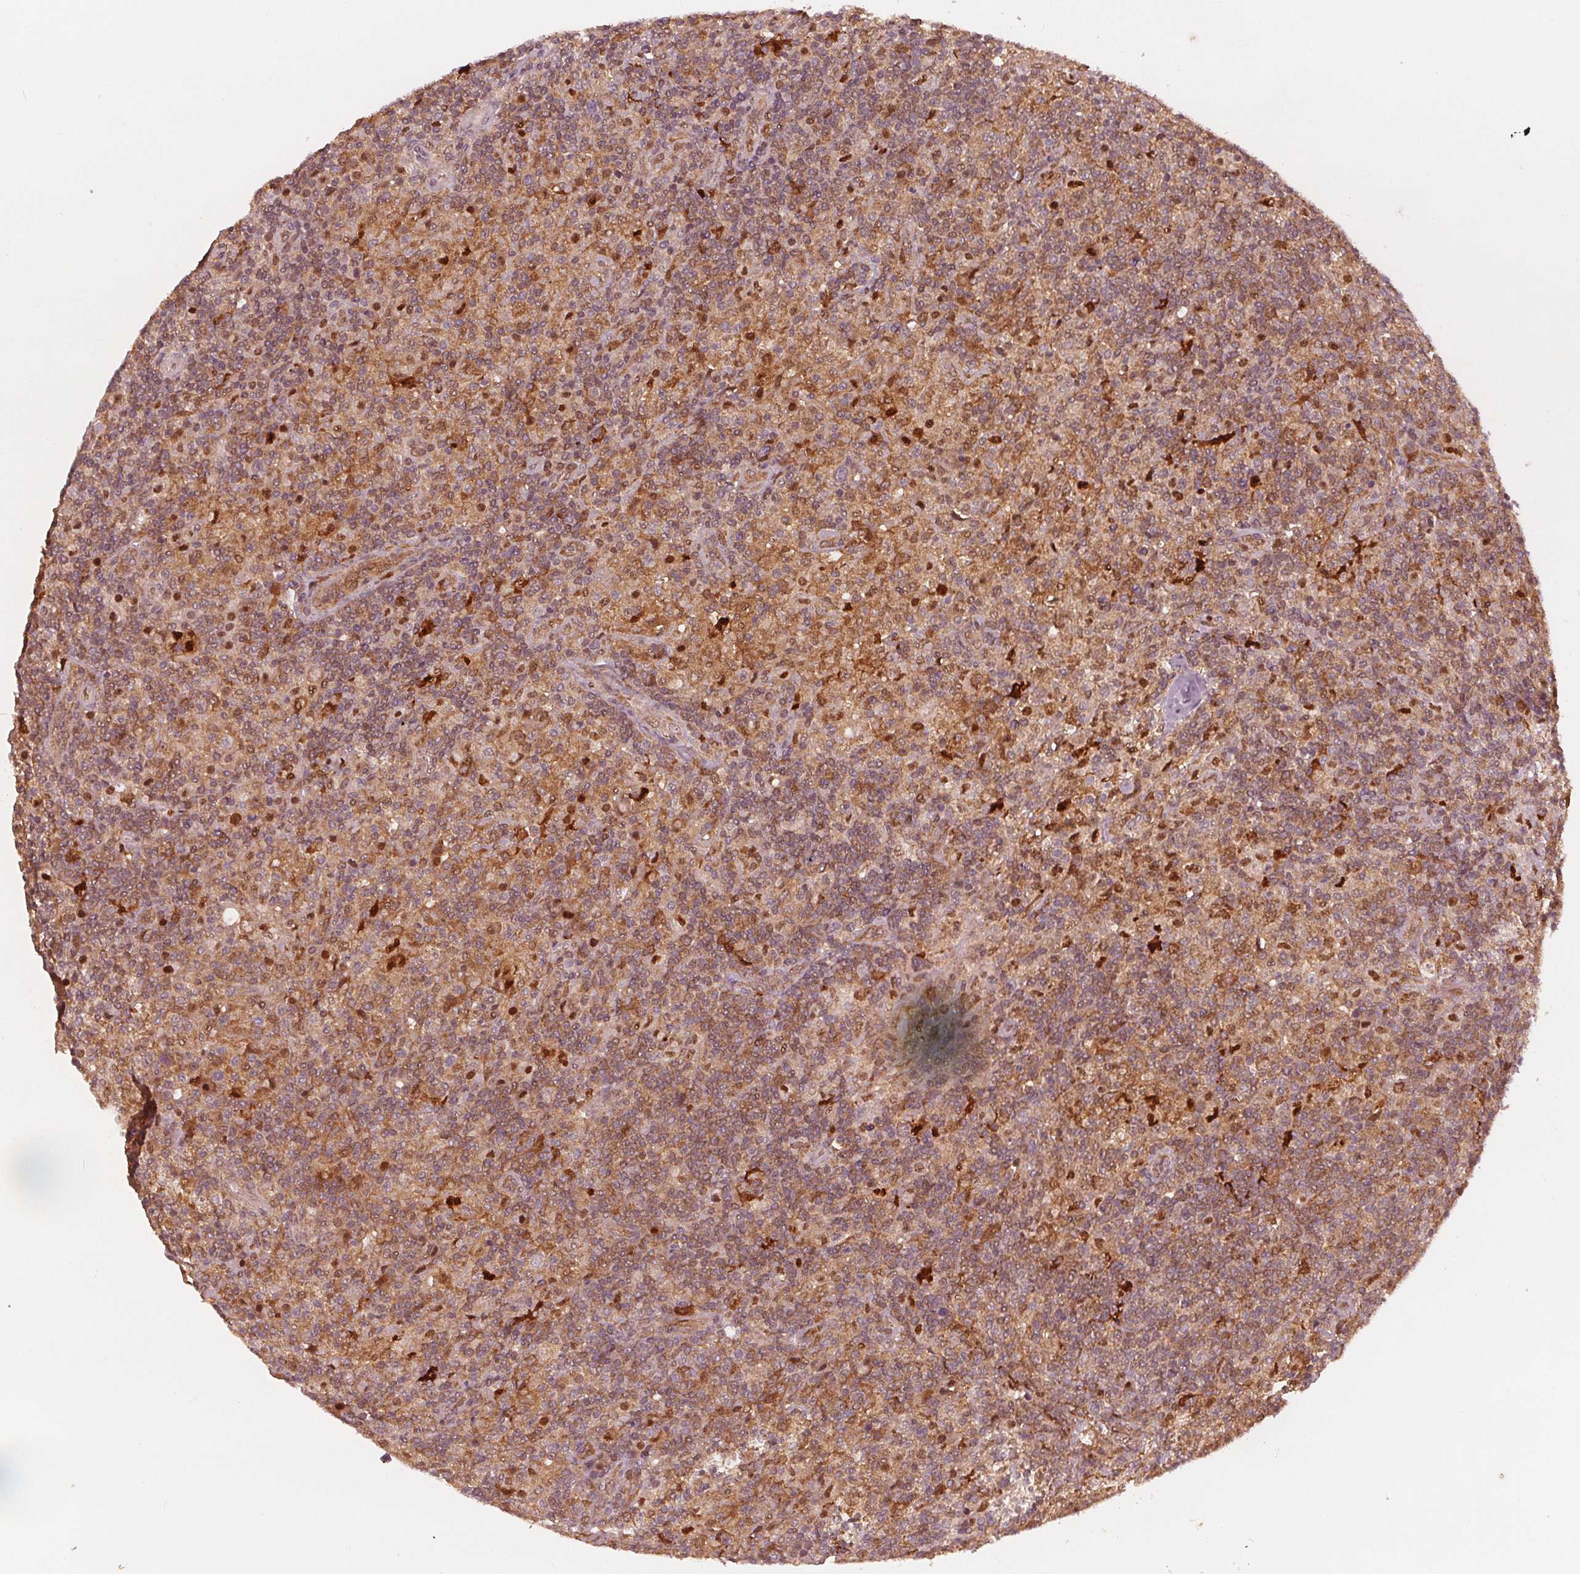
{"staining": {"intensity": "moderate", "quantity": ">75%", "location": "cytoplasmic/membranous,nuclear"}, "tissue": "lymphoma", "cell_type": "Tumor cells", "image_type": "cancer", "snomed": [{"axis": "morphology", "description": "Hodgkin's disease, NOS"}, {"axis": "topography", "description": "Lymph node"}], "caption": "Tumor cells display medium levels of moderate cytoplasmic/membranous and nuclear positivity in about >75% of cells in Hodgkin's disease.", "gene": "SQSTM1", "patient": {"sex": "male", "age": 70}}